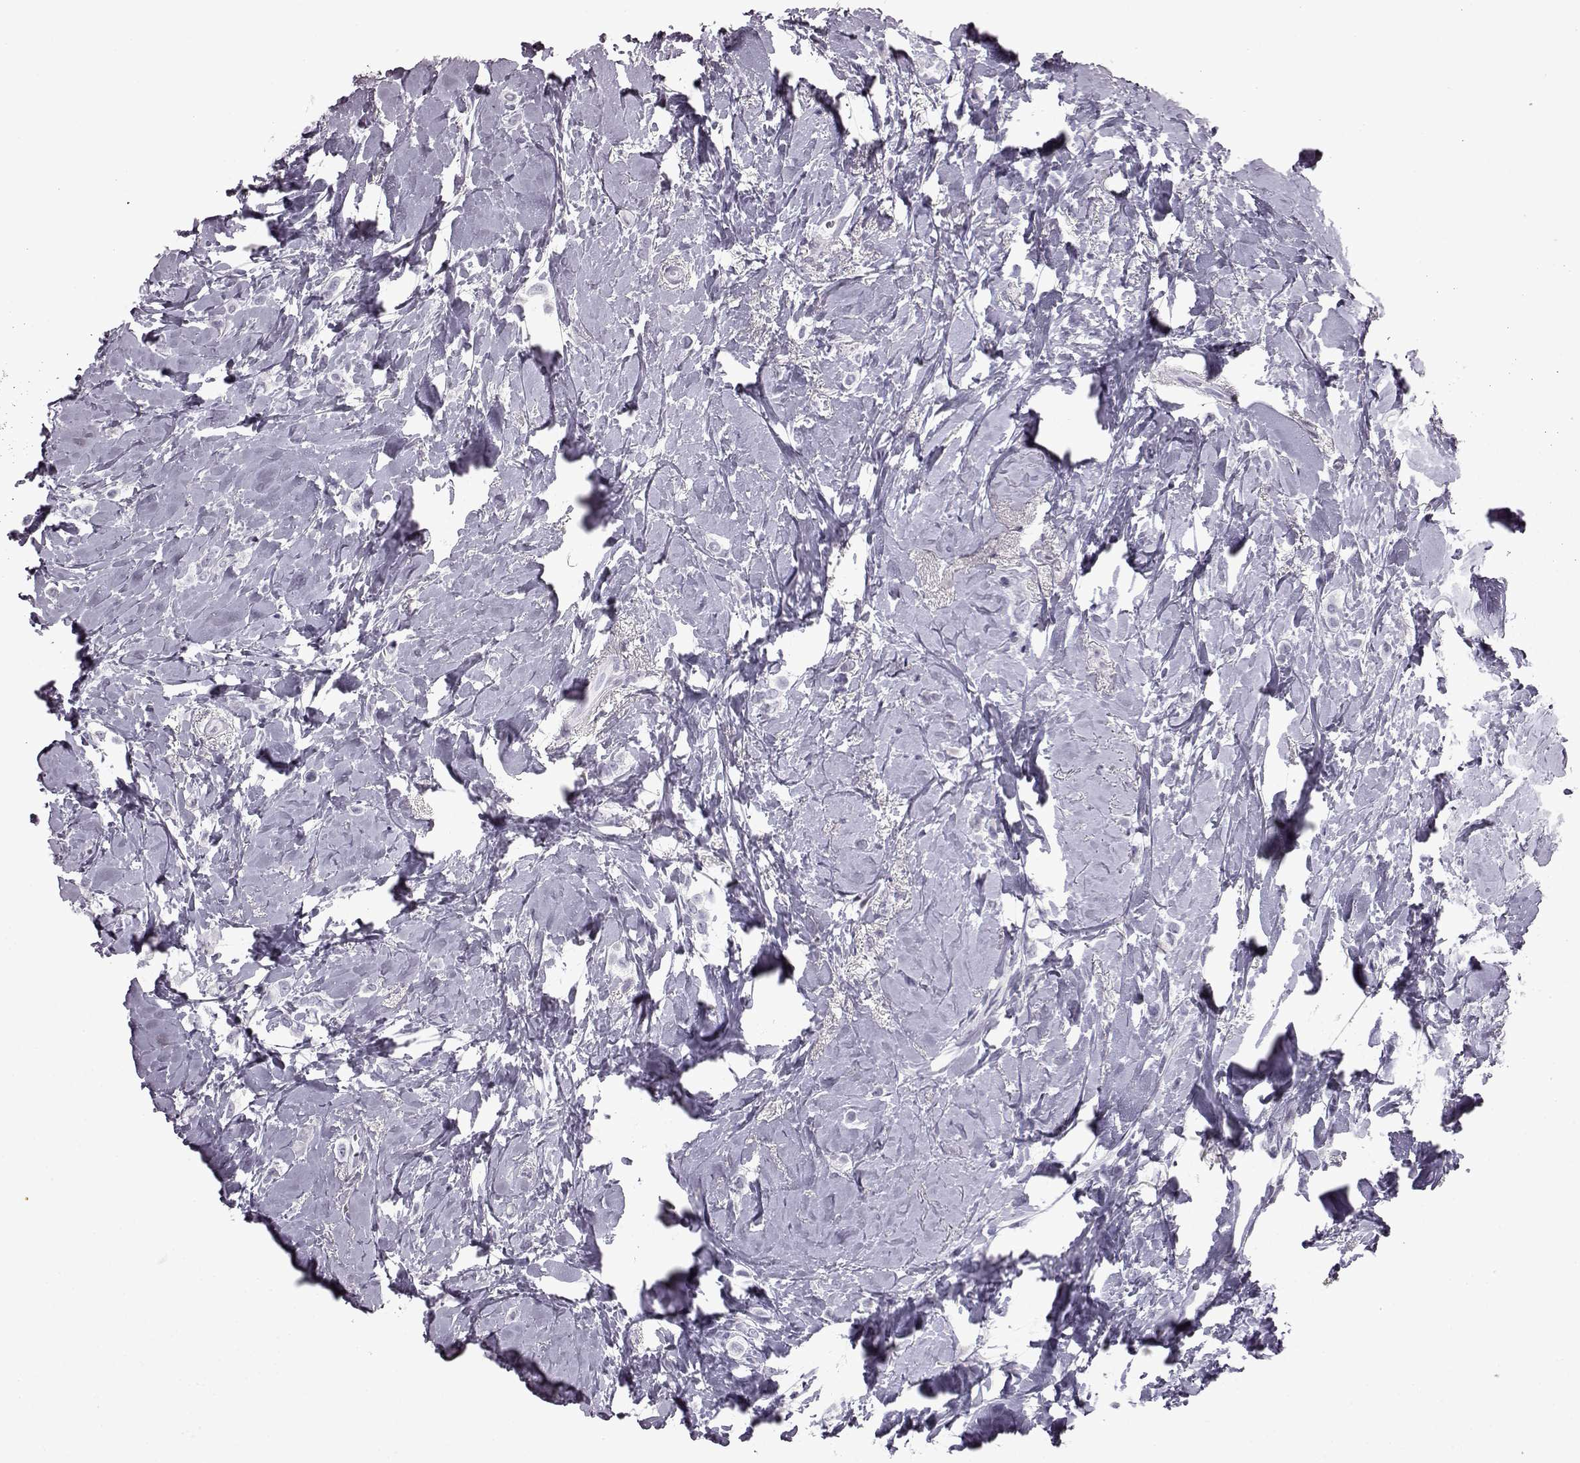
{"staining": {"intensity": "negative", "quantity": "none", "location": "none"}, "tissue": "breast cancer", "cell_type": "Tumor cells", "image_type": "cancer", "snomed": [{"axis": "morphology", "description": "Lobular carcinoma"}, {"axis": "topography", "description": "Breast"}], "caption": "An IHC micrograph of lobular carcinoma (breast) is shown. There is no staining in tumor cells of lobular carcinoma (breast).", "gene": "SLC28A2", "patient": {"sex": "female", "age": 66}}